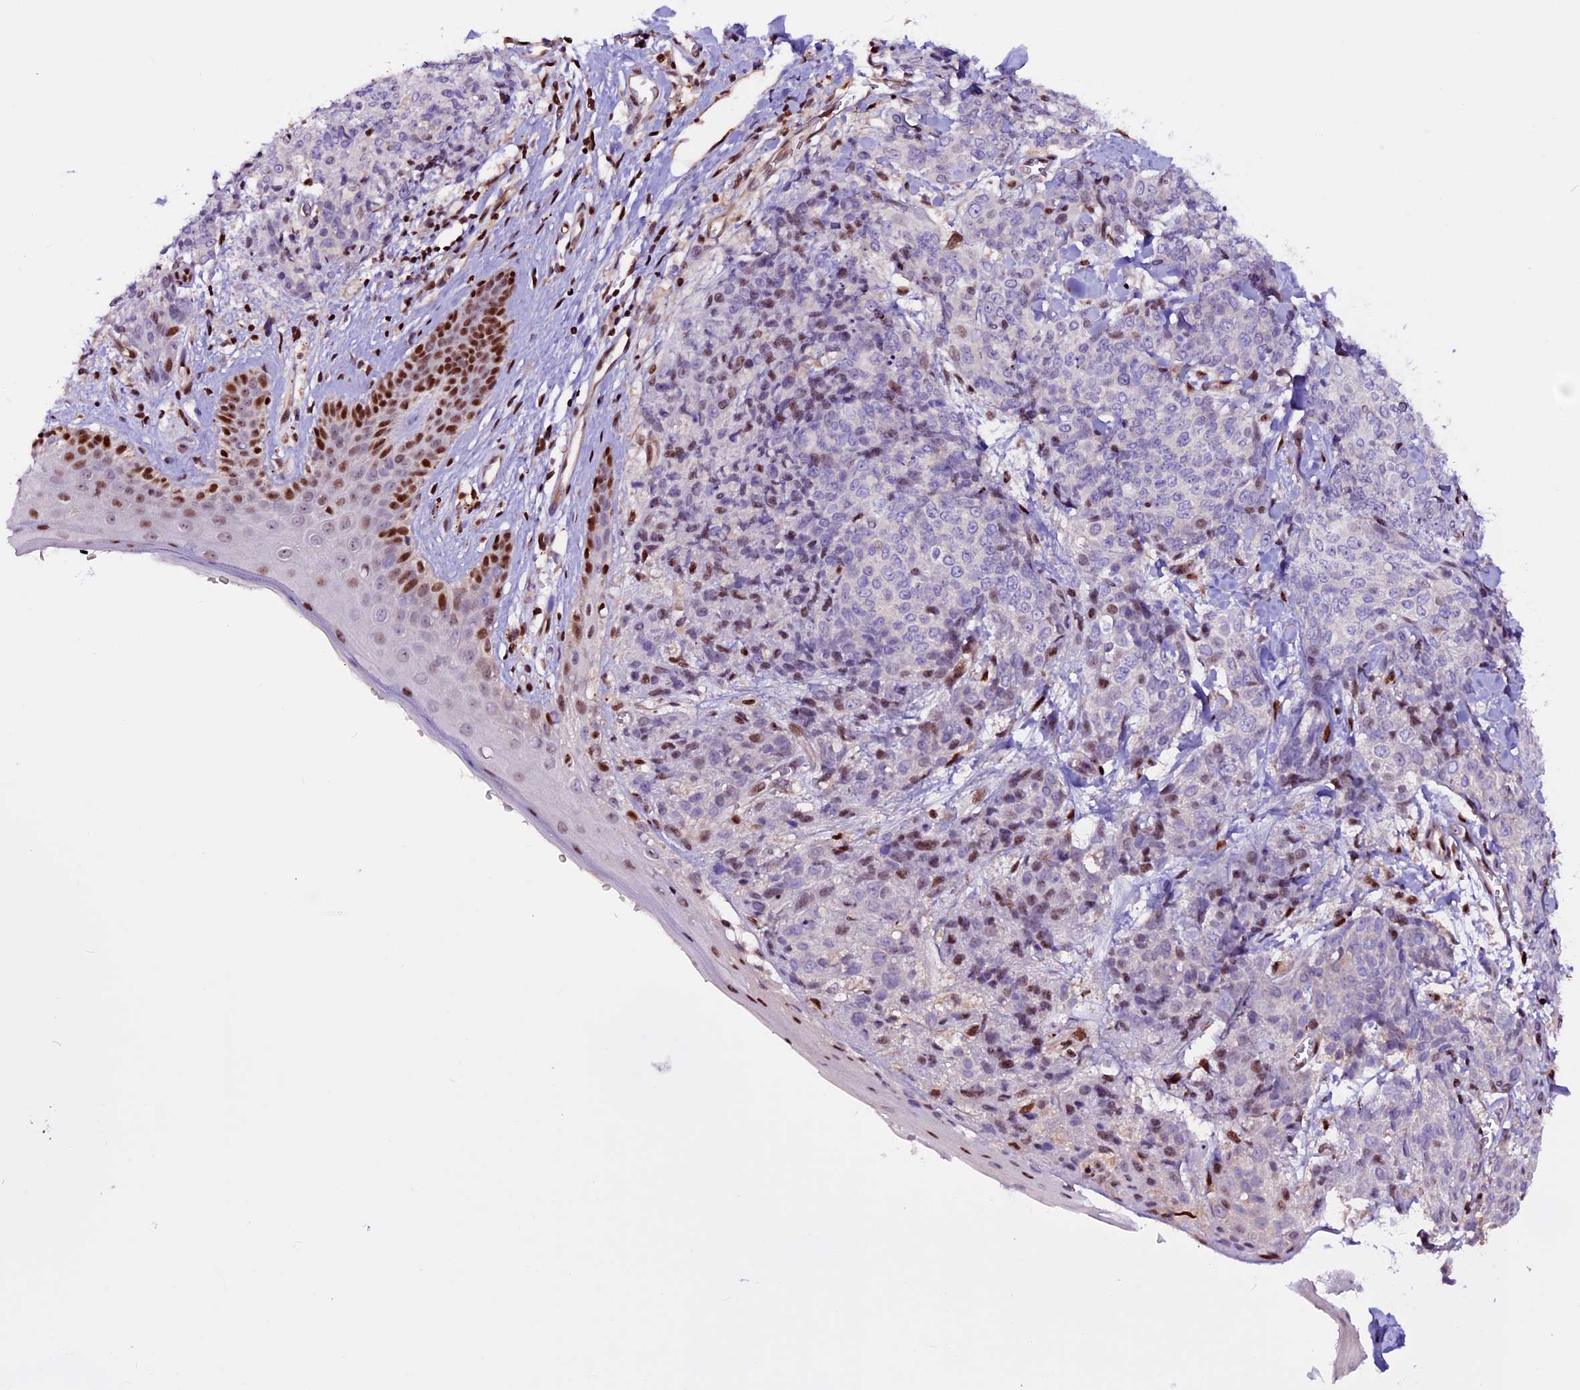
{"staining": {"intensity": "negative", "quantity": "none", "location": "none"}, "tissue": "skin cancer", "cell_type": "Tumor cells", "image_type": "cancer", "snomed": [{"axis": "morphology", "description": "Squamous cell carcinoma, NOS"}, {"axis": "topography", "description": "Skin"}, {"axis": "topography", "description": "Vulva"}], "caption": "The photomicrograph reveals no staining of tumor cells in skin cancer (squamous cell carcinoma). The staining is performed using DAB (3,3'-diaminobenzidine) brown chromogen with nuclei counter-stained in using hematoxylin.", "gene": "RINL", "patient": {"sex": "female", "age": 85}}